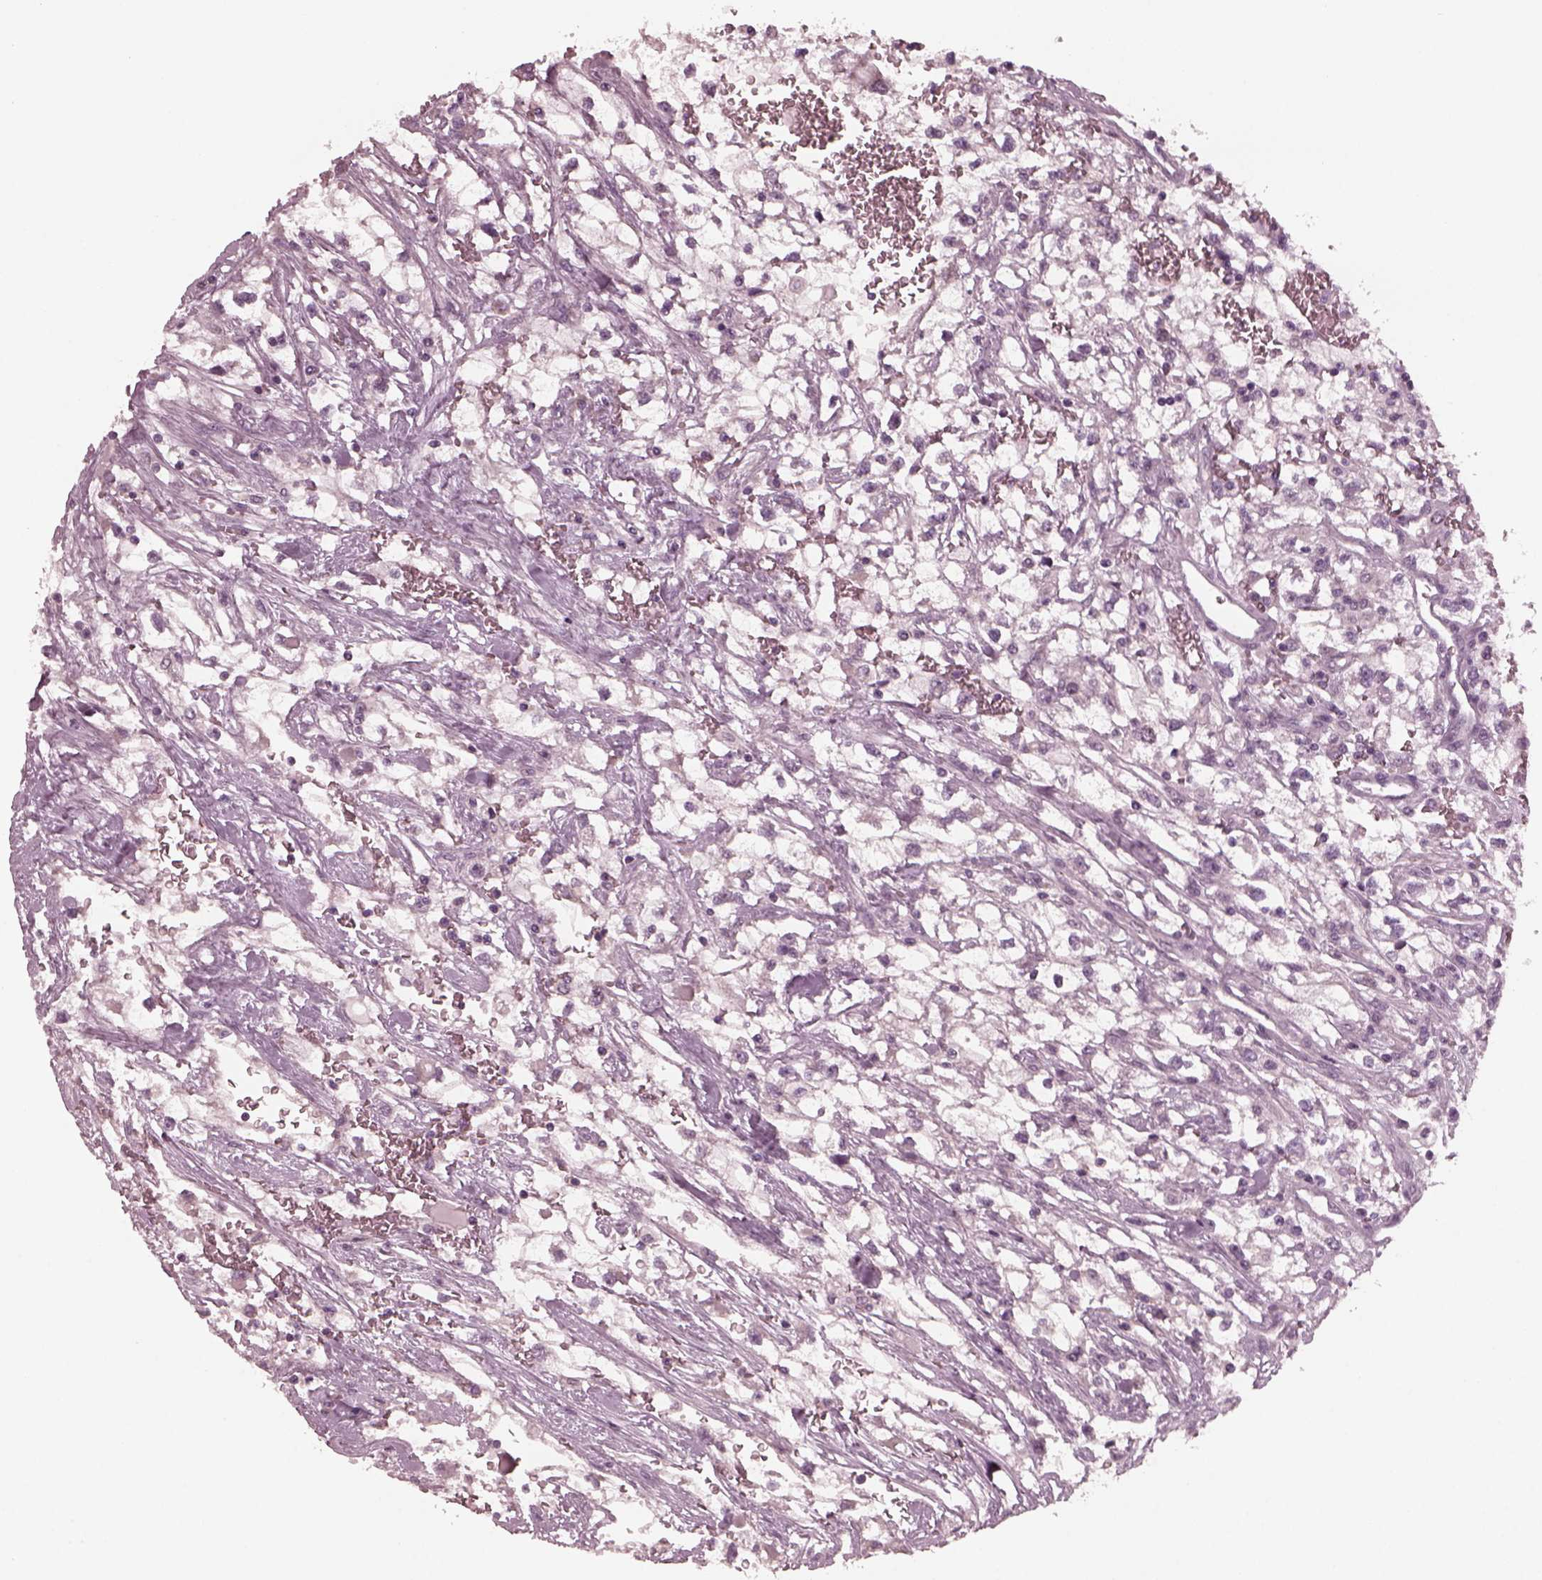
{"staining": {"intensity": "negative", "quantity": "none", "location": "none"}, "tissue": "renal cancer", "cell_type": "Tumor cells", "image_type": "cancer", "snomed": [{"axis": "morphology", "description": "Adenocarcinoma, NOS"}, {"axis": "topography", "description": "Kidney"}], "caption": "There is no significant expression in tumor cells of renal cancer.", "gene": "SAXO1", "patient": {"sex": "male", "age": 59}}